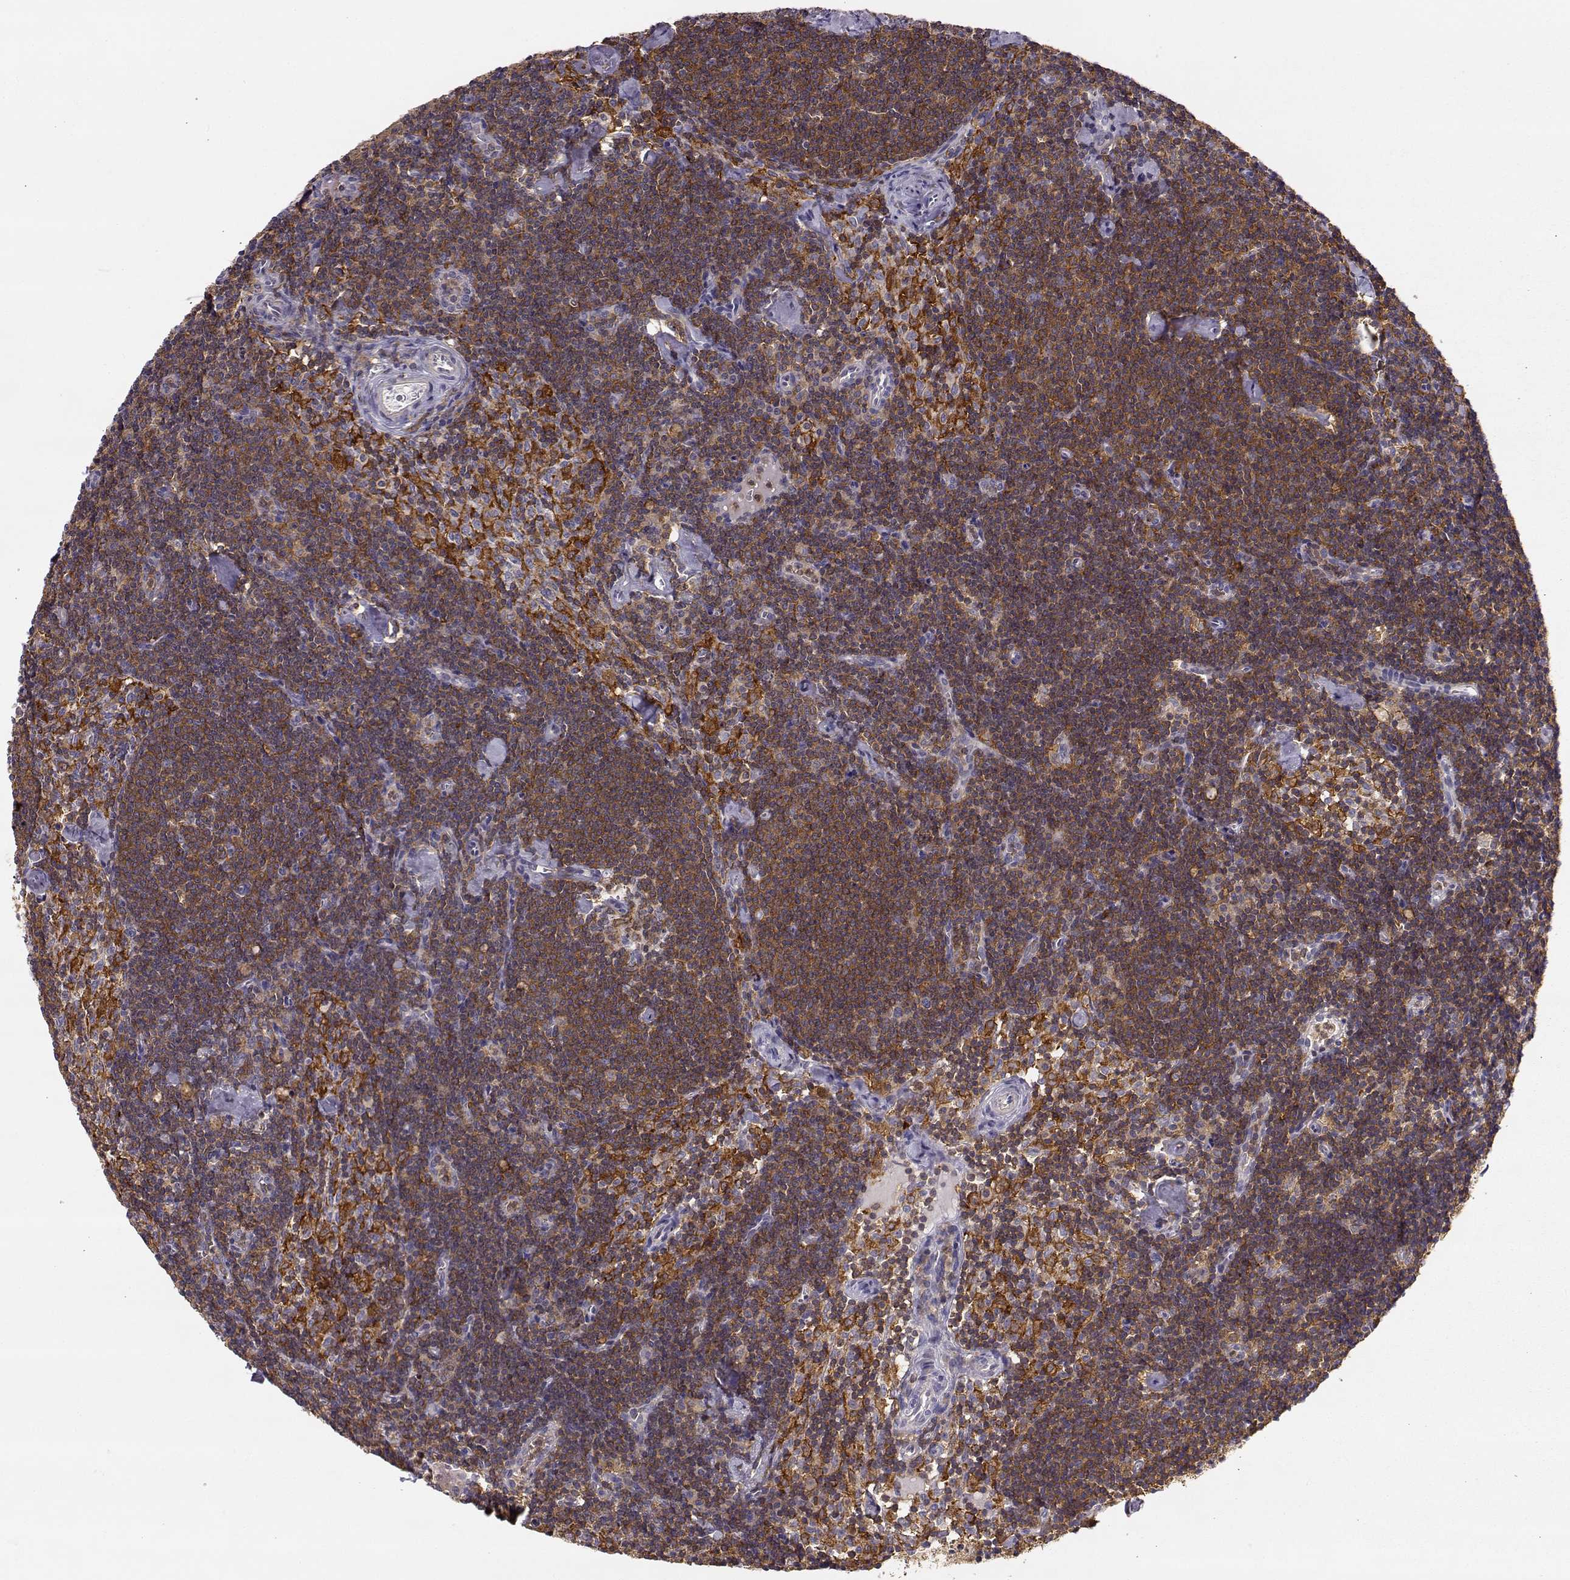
{"staining": {"intensity": "strong", "quantity": ">75%", "location": "cytoplasmic/membranous"}, "tissue": "lymph node", "cell_type": "Non-germinal center cells", "image_type": "normal", "snomed": [{"axis": "morphology", "description": "Normal tissue, NOS"}, {"axis": "topography", "description": "Lymph node"}], "caption": "Unremarkable lymph node displays strong cytoplasmic/membranous positivity in about >75% of non-germinal center cells, visualized by immunohistochemistry.", "gene": "VAV1", "patient": {"sex": "female", "age": 42}}